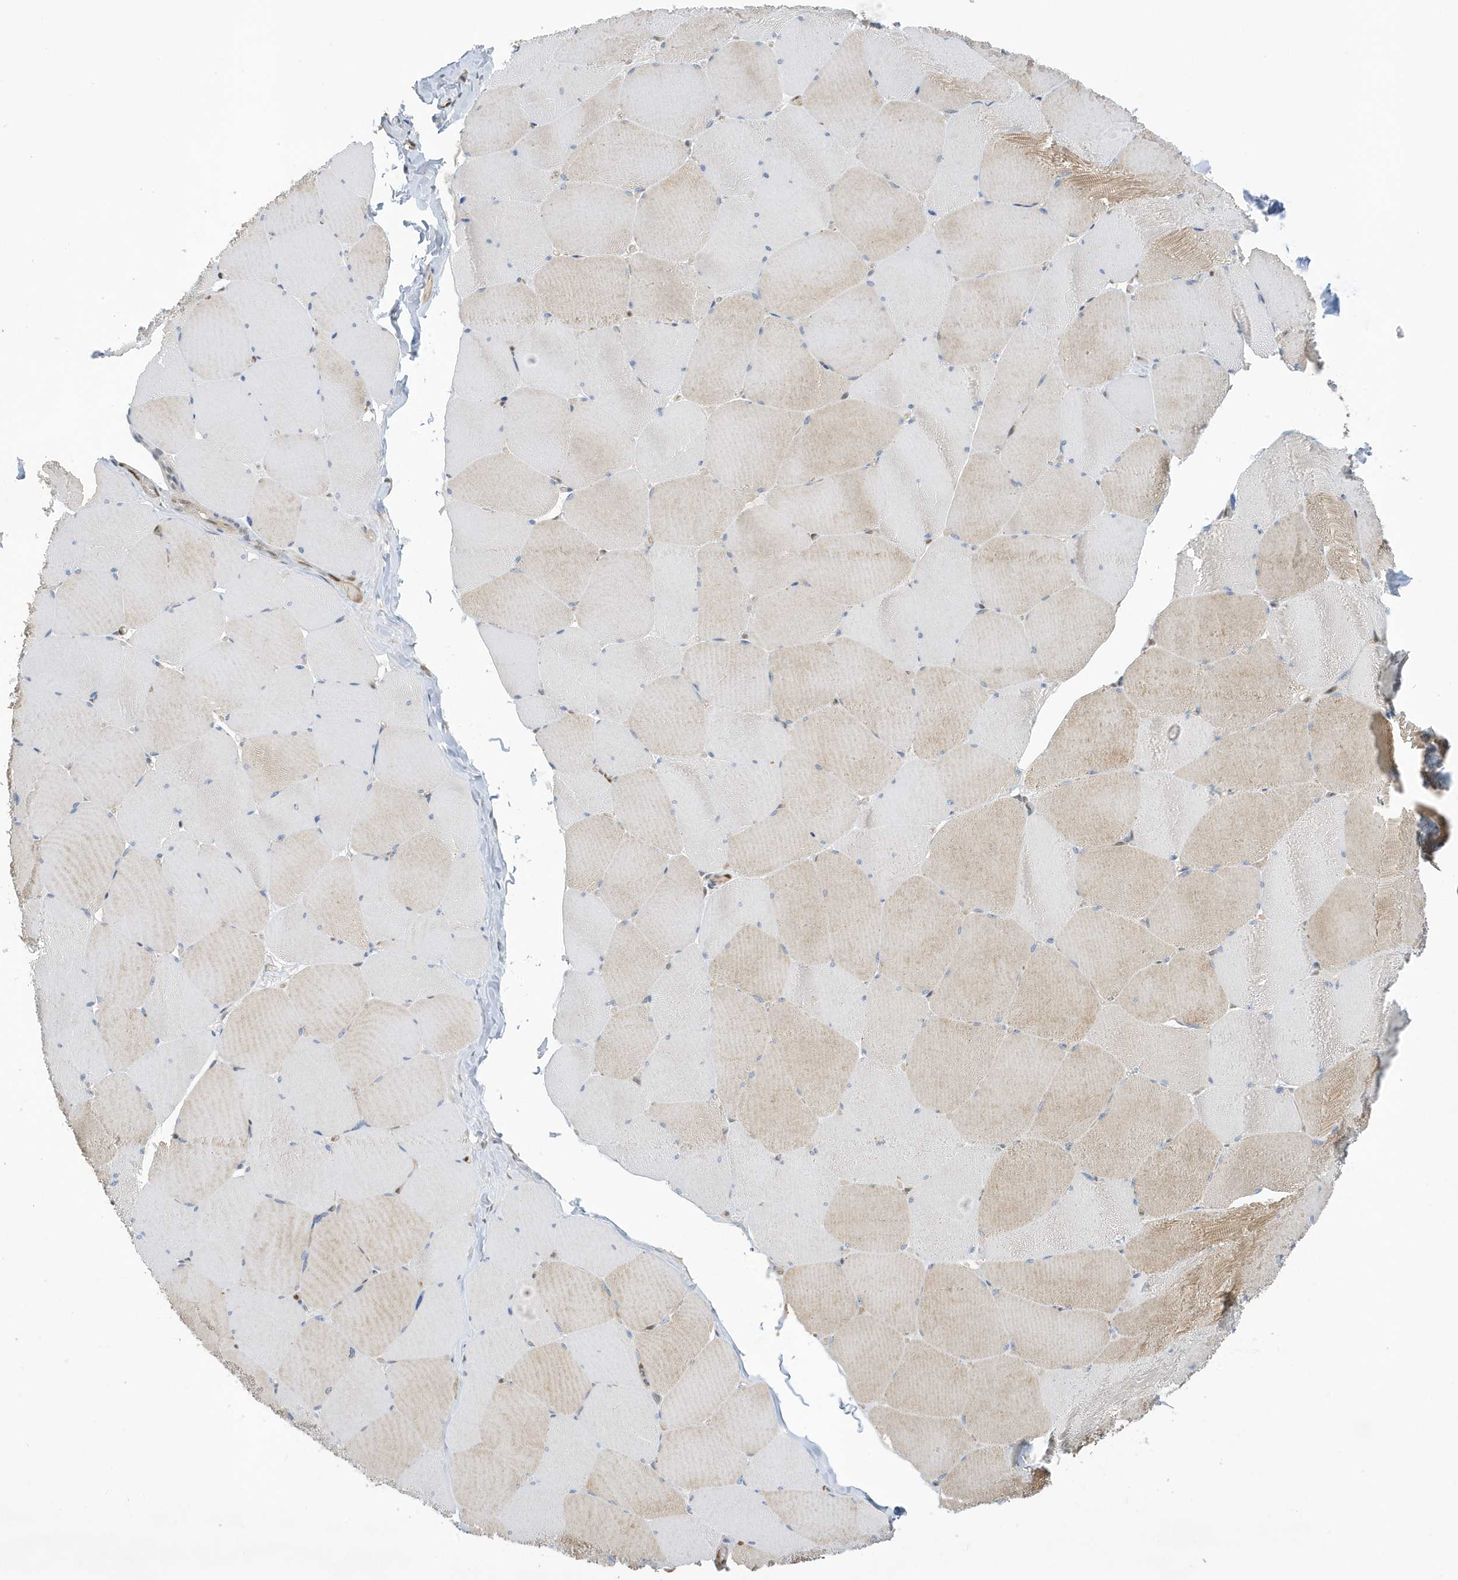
{"staining": {"intensity": "moderate", "quantity": "25%-75%", "location": "cytoplasmic/membranous"}, "tissue": "skeletal muscle", "cell_type": "Myocytes", "image_type": "normal", "snomed": [{"axis": "morphology", "description": "Normal tissue, NOS"}, {"axis": "topography", "description": "Skeletal muscle"}, {"axis": "topography", "description": "Head-Neck"}], "caption": "A photomicrograph of human skeletal muscle stained for a protein reveals moderate cytoplasmic/membranous brown staining in myocytes.", "gene": "NCOA7", "patient": {"sex": "male", "age": 66}}